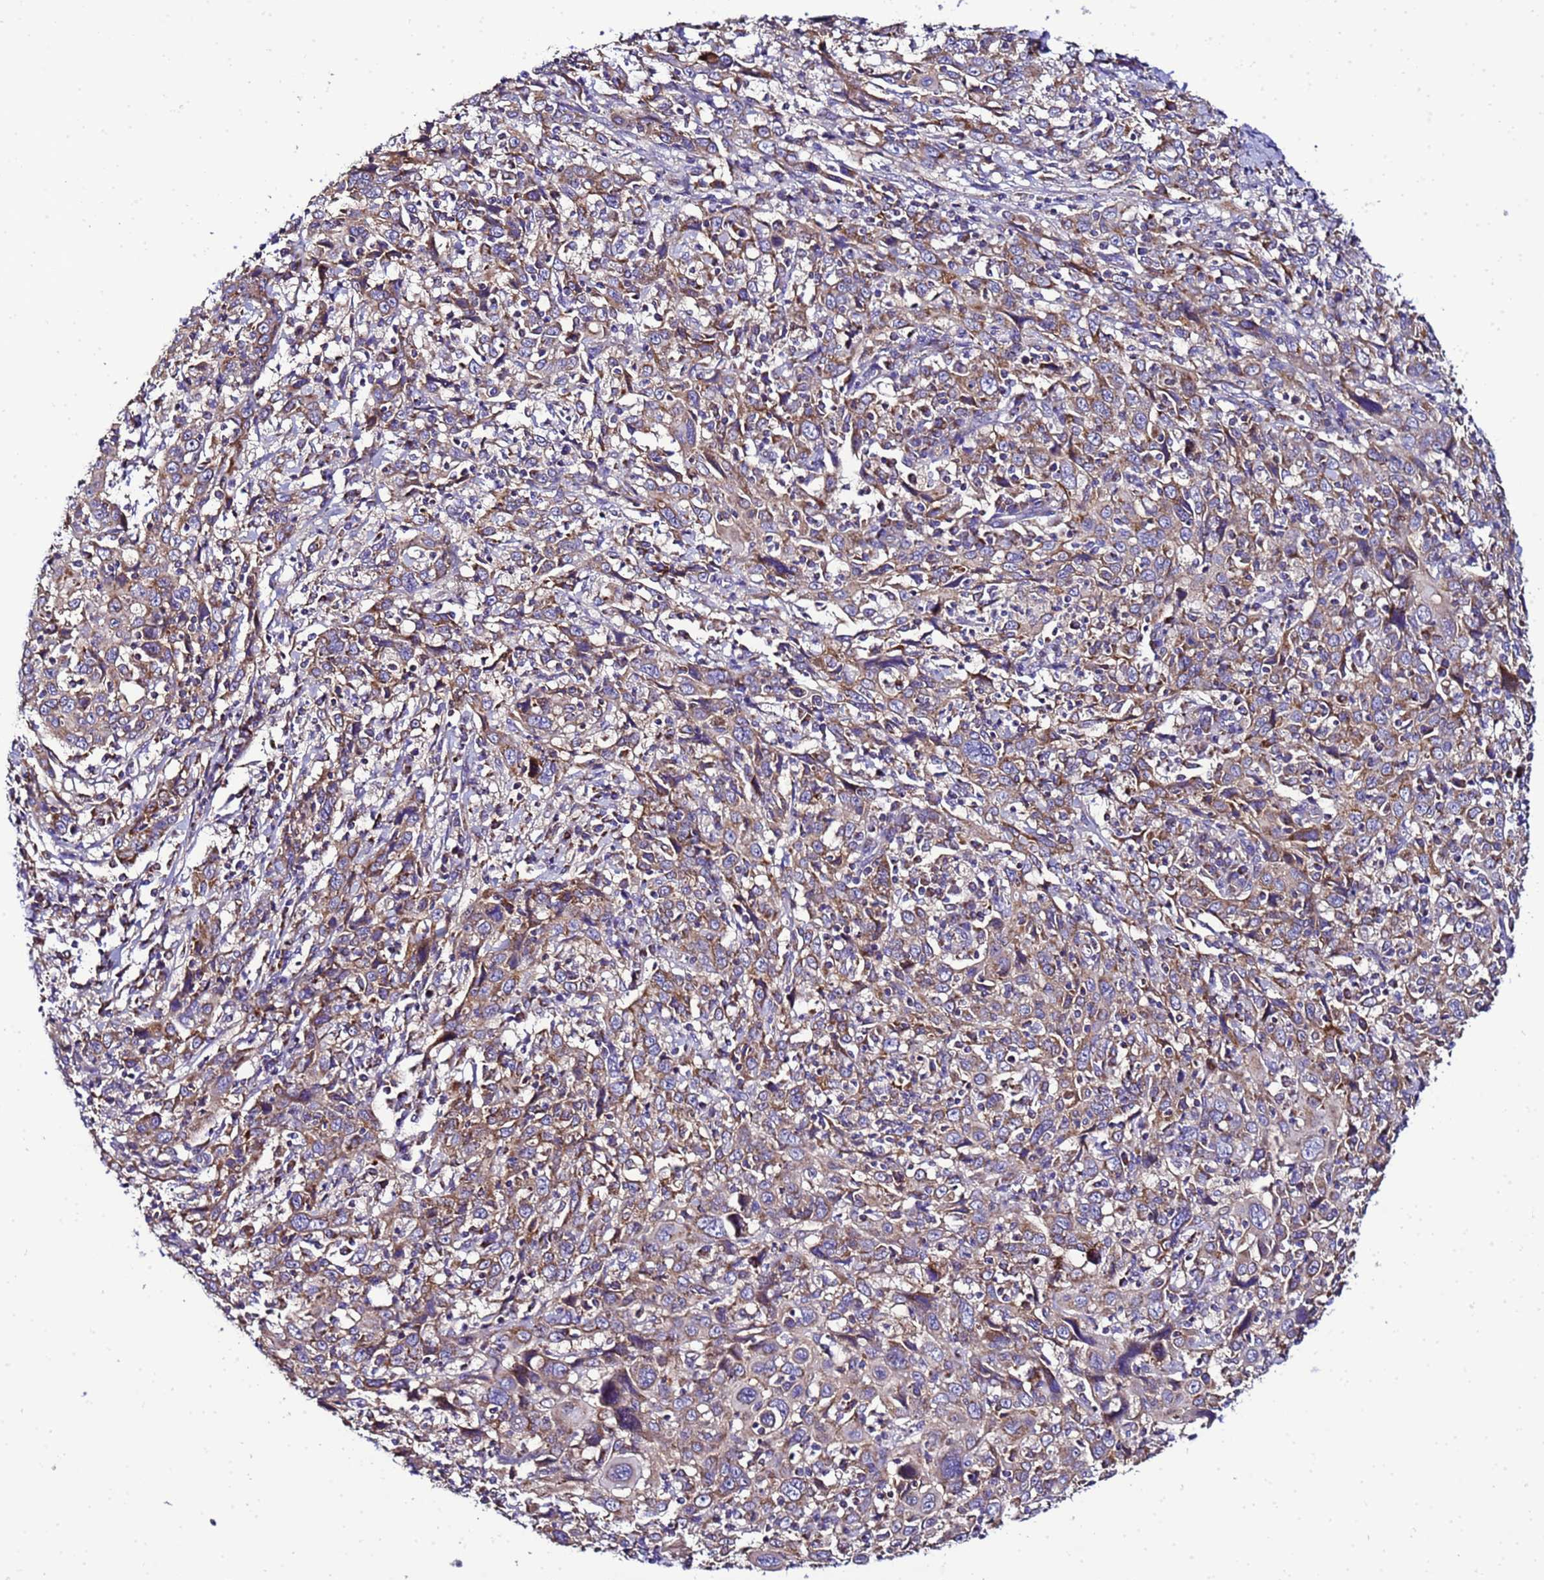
{"staining": {"intensity": "moderate", "quantity": ">75%", "location": "cytoplasmic/membranous"}, "tissue": "cervical cancer", "cell_type": "Tumor cells", "image_type": "cancer", "snomed": [{"axis": "morphology", "description": "Squamous cell carcinoma, NOS"}, {"axis": "topography", "description": "Cervix"}], "caption": "There is medium levels of moderate cytoplasmic/membranous positivity in tumor cells of squamous cell carcinoma (cervical), as demonstrated by immunohistochemical staining (brown color).", "gene": "HIGD2A", "patient": {"sex": "female", "age": 46}}